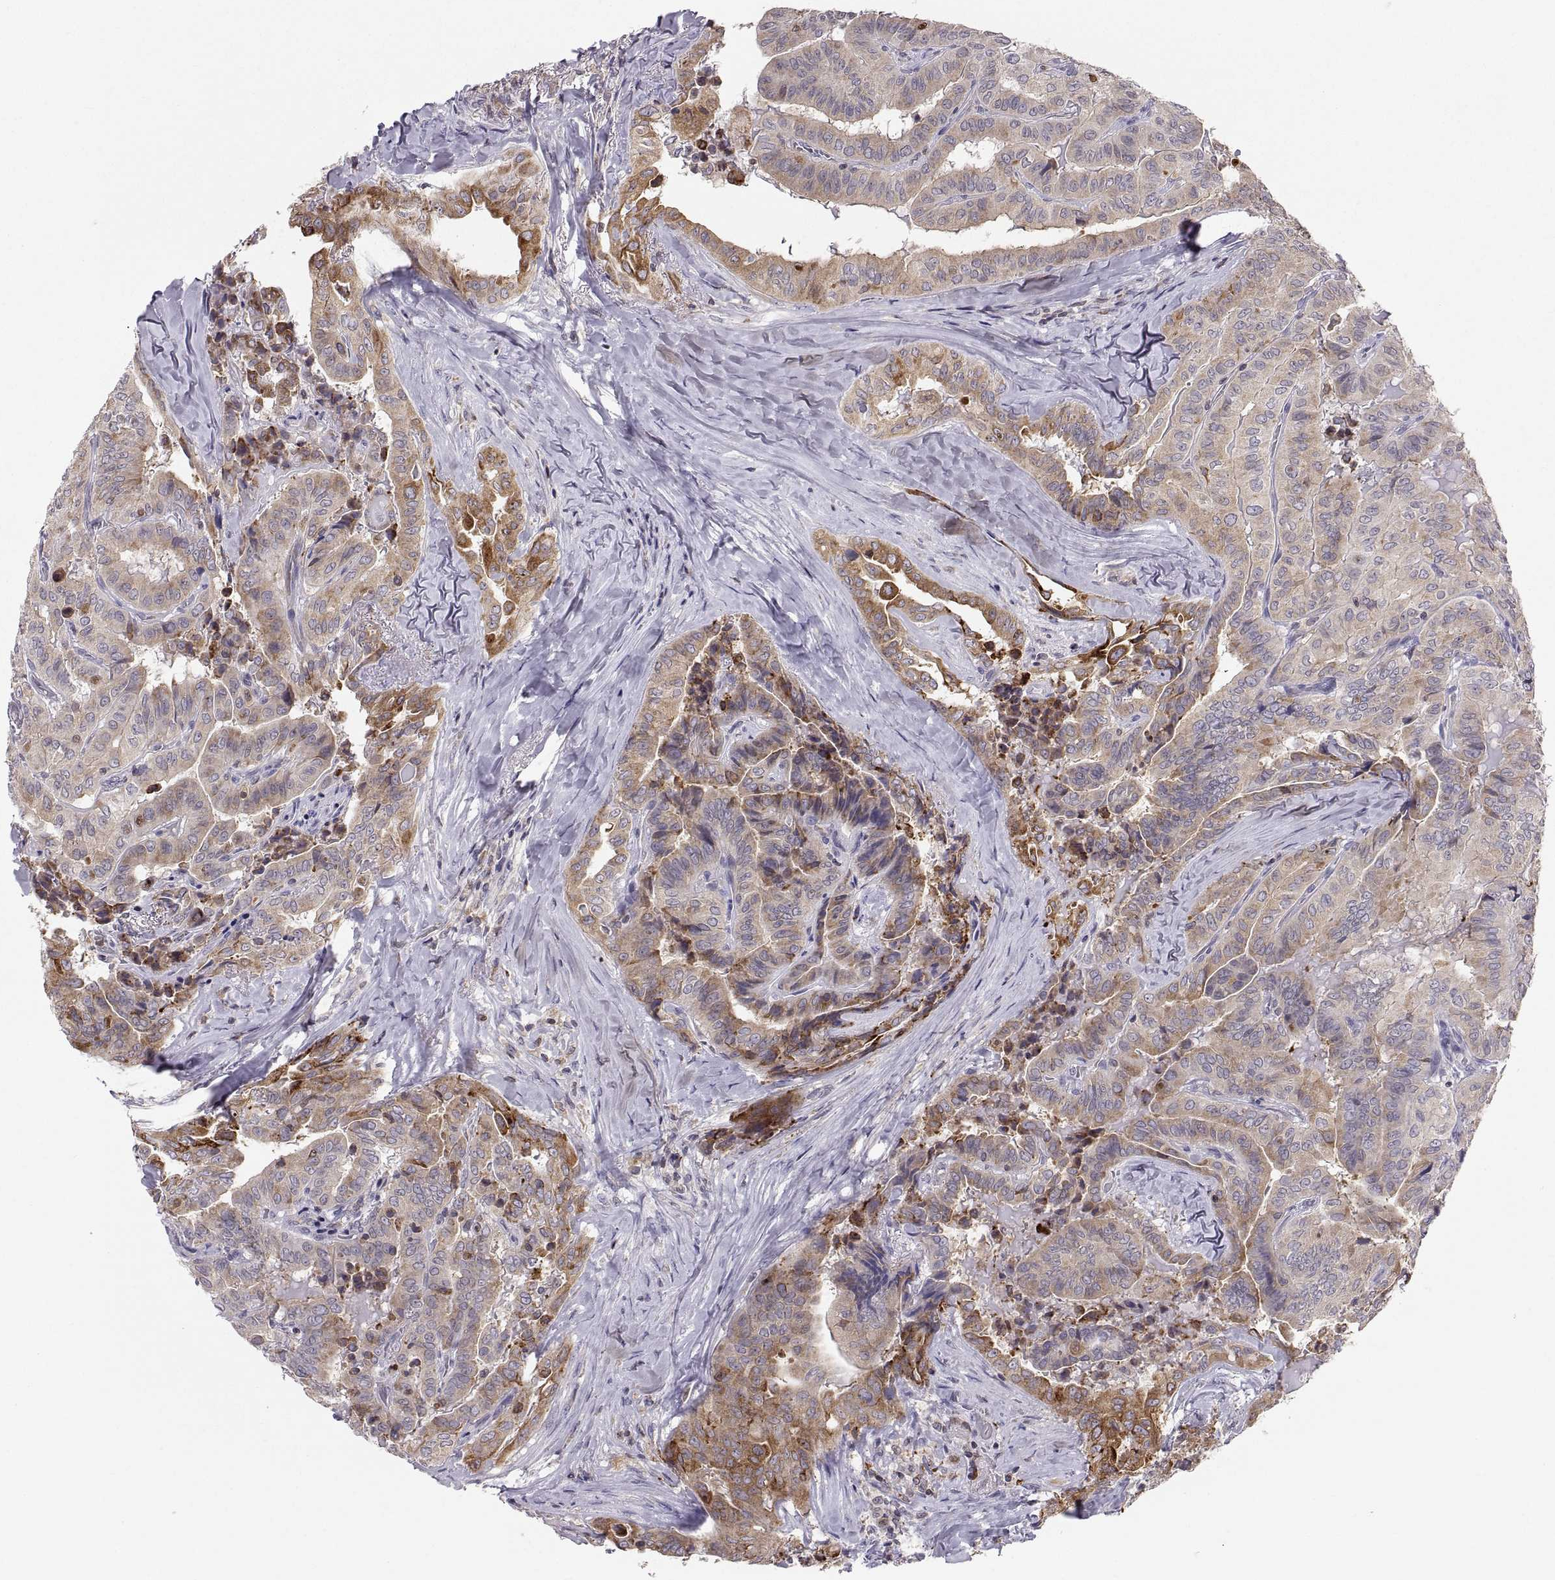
{"staining": {"intensity": "moderate", "quantity": "25%-75%", "location": "cytoplasmic/membranous"}, "tissue": "thyroid cancer", "cell_type": "Tumor cells", "image_type": "cancer", "snomed": [{"axis": "morphology", "description": "Papillary adenocarcinoma, NOS"}, {"axis": "topography", "description": "Thyroid gland"}], "caption": "Thyroid cancer (papillary adenocarcinoma) stained with IHC demonstrates moderate cytoplasmic/membranous expression in about 25%-75% of tumor cells.", "gene": "ERO1A", "patient": {"sex": "female", "age": 68}}